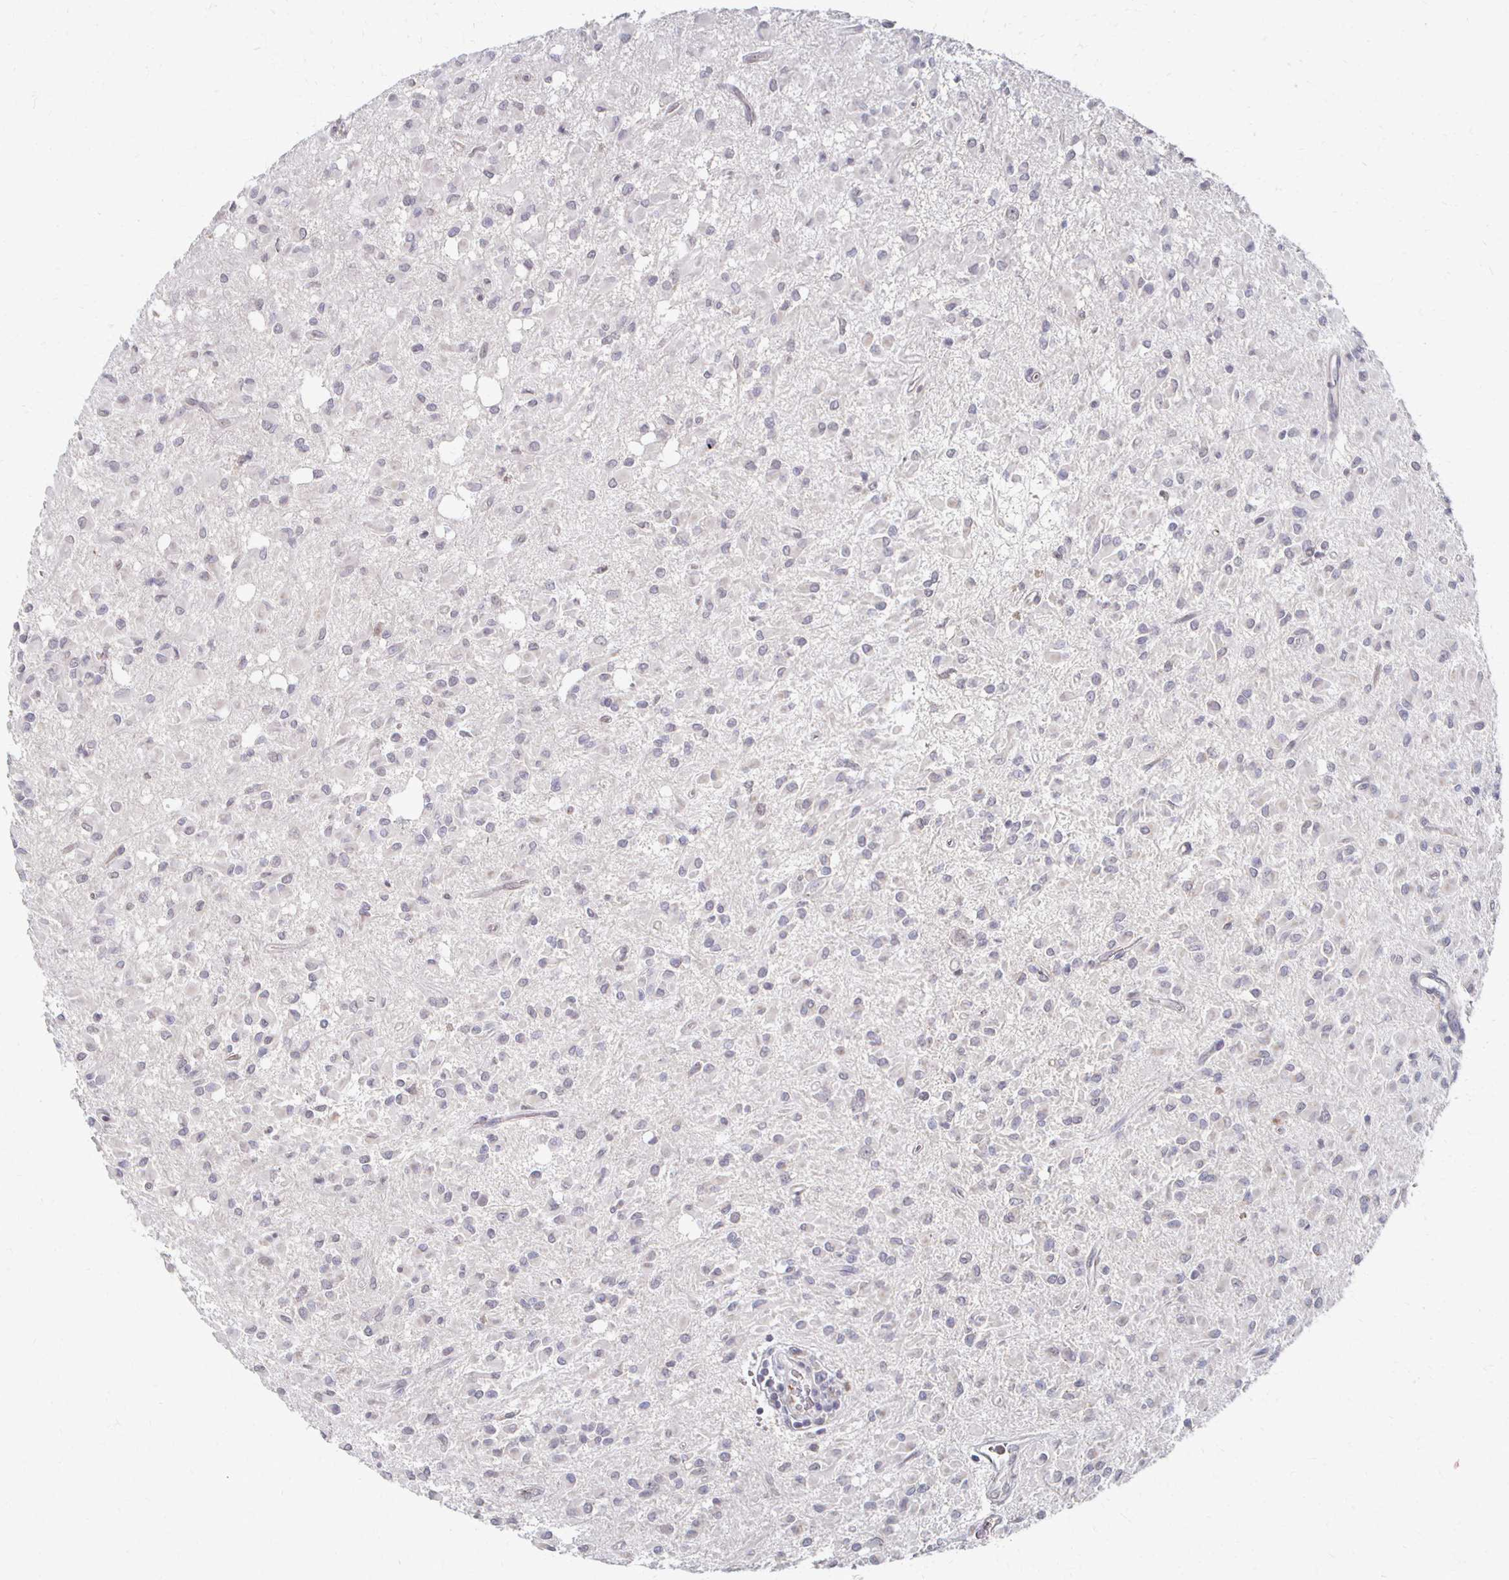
{"staining": {"intensity": "negative", "quantity": "none", "location": "none"}, "tissue": "glioma", "cell_type": "Tumor cells", "image_type": "cancer", "snomed": [{"axis": "morphology", "description": "Glioma, malignant, Low grade"}, {"axis": "topography", "description": "Brain"}], "caption": "Immunohistochemistry of human glioma reveals no staining in tumor cells.", "gene": "DAB1", "patient": {"sex": "female", "age": 33}}